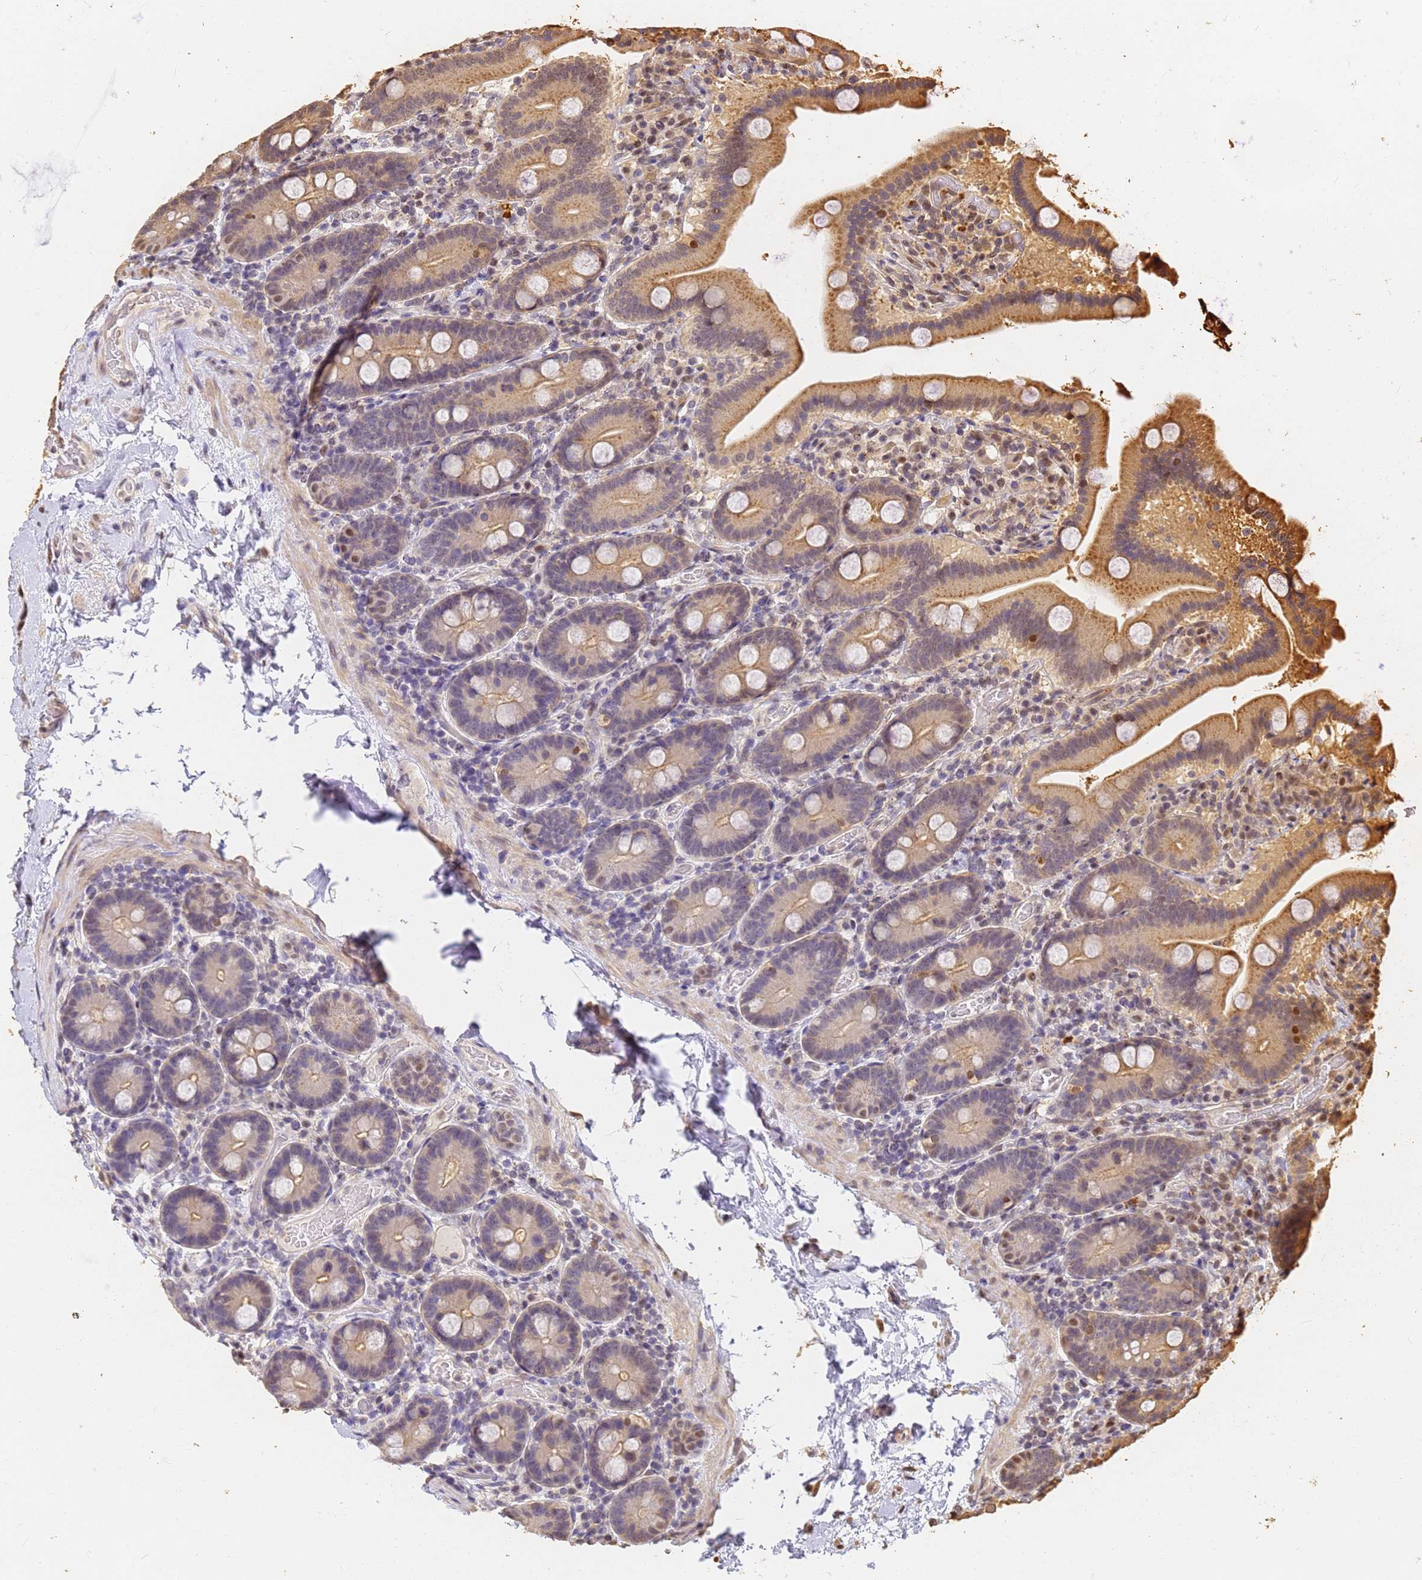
{"staining": {"intensity": "moderate", "quantity": ">75%", "location": "cytoplasmic/membranous,nuclear"}, "tissue": "duodenum", "cell_type": "Glandular cells", "image_type": "normal", "snomed": [{"axis": "morphology", "description": "Normal tissue, NOS"}, {"axis": "topography", "description": "Duodenum"}], "caption": "A brown stain labels moderate cytoplasmic/membranous,nuclear positivity of a protein in glandular cells of benign duodenum. (DAB (3,3'-diaminobenzidine) IHC, brown staining for protein, blue staining for nuclei).", "gene": "JAK2", "patient": {"sex": "male", "age": 55}}